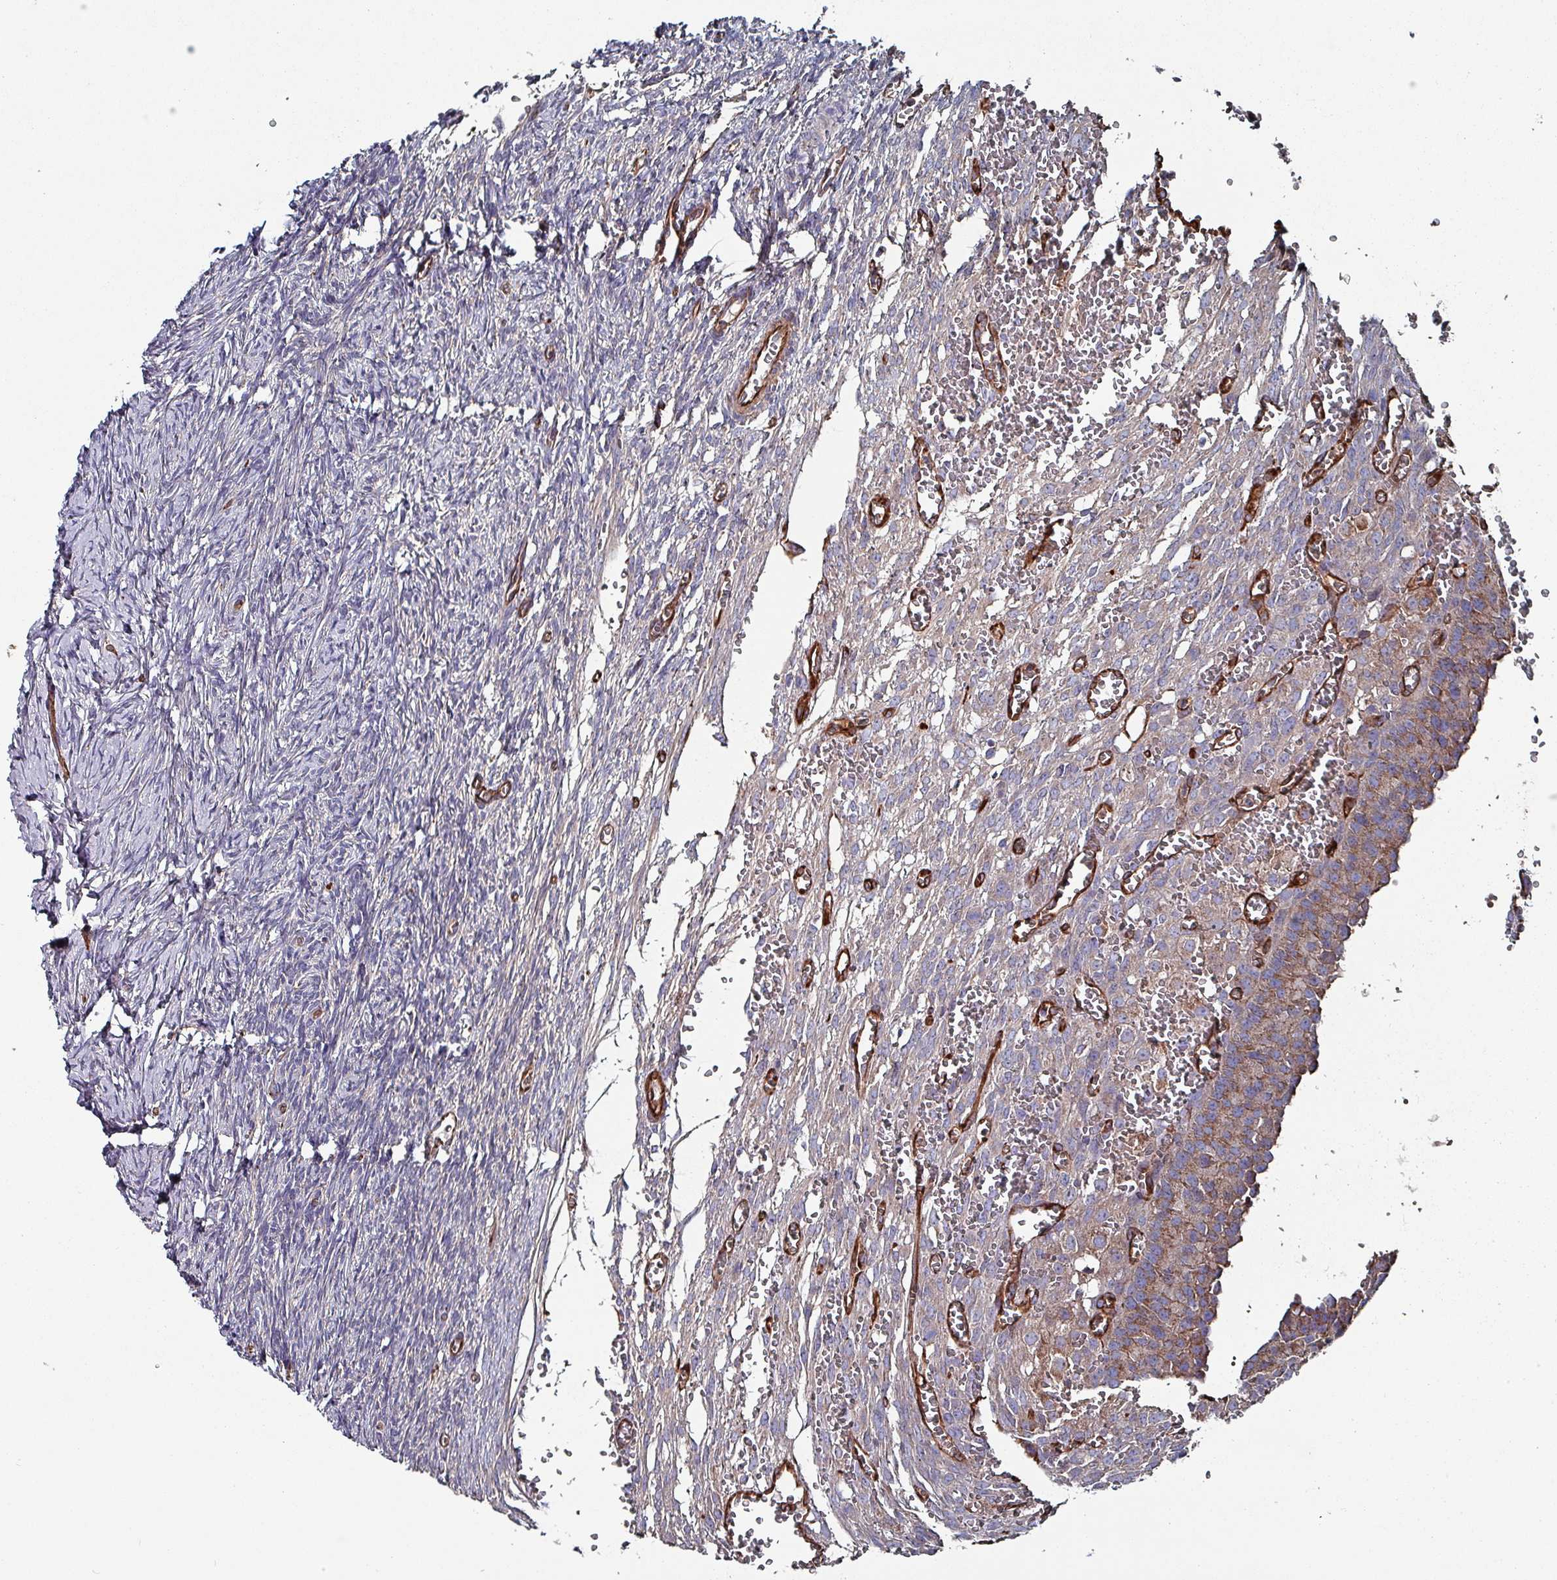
{"staining": {"intensity": "negative", "quantity": "none", "location": "none"}, "tissue": "ovary", "cell_type": "Ovarian stroma cells", "image_type": "normal", "snomed": [{"axis": "morphology", "description": "Normal tissue, NOS"}, {"axis": "topography", "description": "Ovary"}], "caption": "The histopathology image shows no staining of ovarian stroma cells in unremarkable ovary. Brightfield microscopy of immunohistochemistry stained with DAB (3,3'-diaminobenzidine) (brown) and hematoxylin (blue), captured at high magnification.", "gene": "ANO10", "patient": {"sex": "female", "age": 39}}